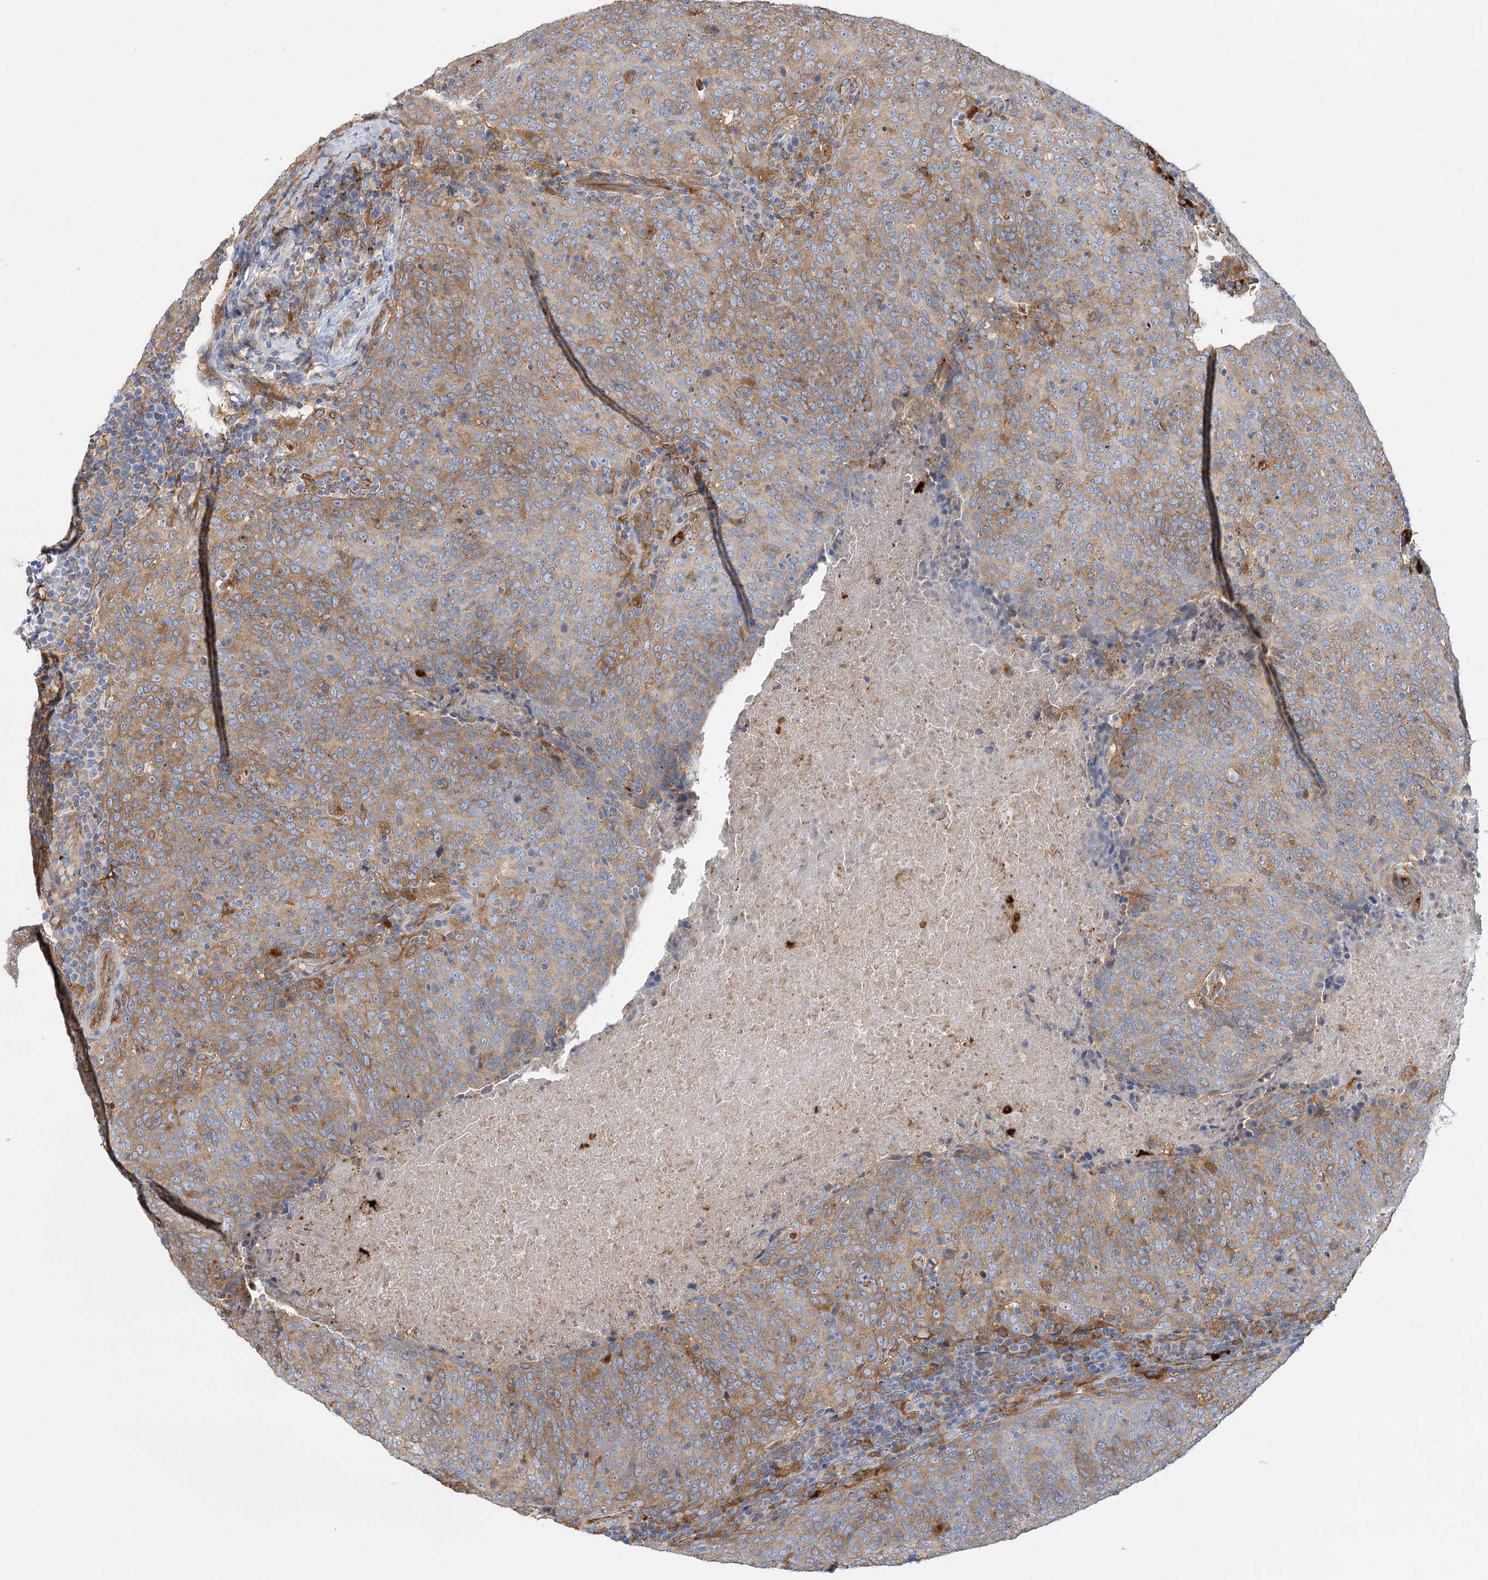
{"staining": {"intensity": "moderate", "quantity": "<25%", "location": "cytoplasmic/membranous"}, "tissue": "head and neck cancer", "cell_type": "Tumor cells", "image_type": "cancer", "snomed": [{"axis": "morphology", "description": "Squamous cell carcinoma, NOS"}, {"axis": "morphology", "description": "Squamous cell carcinoma, metastatic, NOS"}, {"axis": "topography", "description": "Lymph node"}, {"axis": "topography", "description": "Head-Neck"}], "caption": "Brown immunohistochemical staining in human head and neck cancer (squamous cell carcinoma) shows moderate cytoplasmic/membranous expression in about <25% of tumor cells.", "gene": "GUSB", "patient": {"sex": "male", "age": 62}}